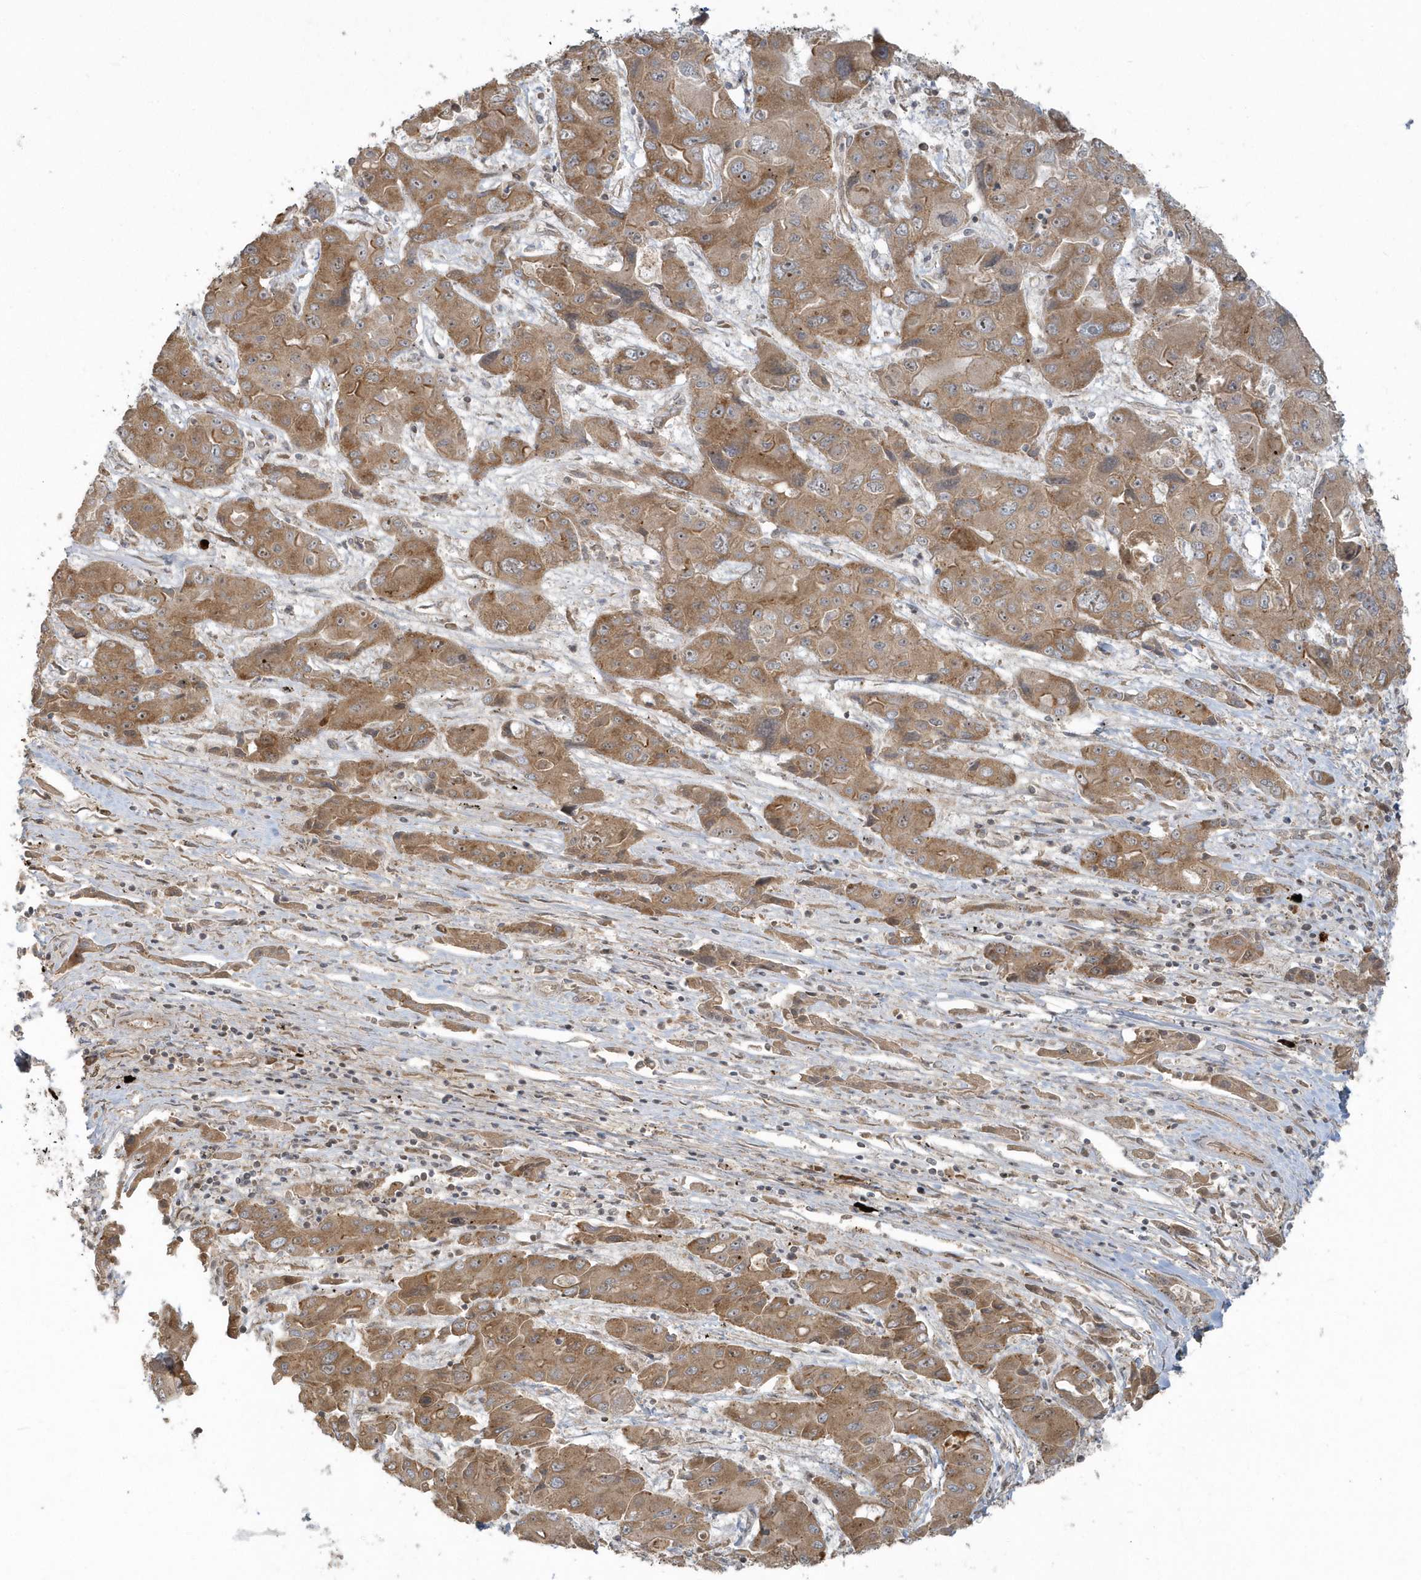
{"staining": {"intensity": "moderate", "quantity": ">75%", "location": "cytoplasmic/membranous"}, "tissue": "liver cancer", "cell_type": "Tumor cells", "image_type": "cancer", "snomed": [{"axis": "morphology", "description": "Cholangiocarcinoma"}, {"axis": "topography", "description": "Liver"}], "caption": "The image demonstrates a brown stain indicating the presence of a protein in the cytoplasmic/membranous of tumor cells in liver cancer (cholangiocarcinoma).", "gene": "STIM2", "patient": {"sex": "male", "age": 67}}